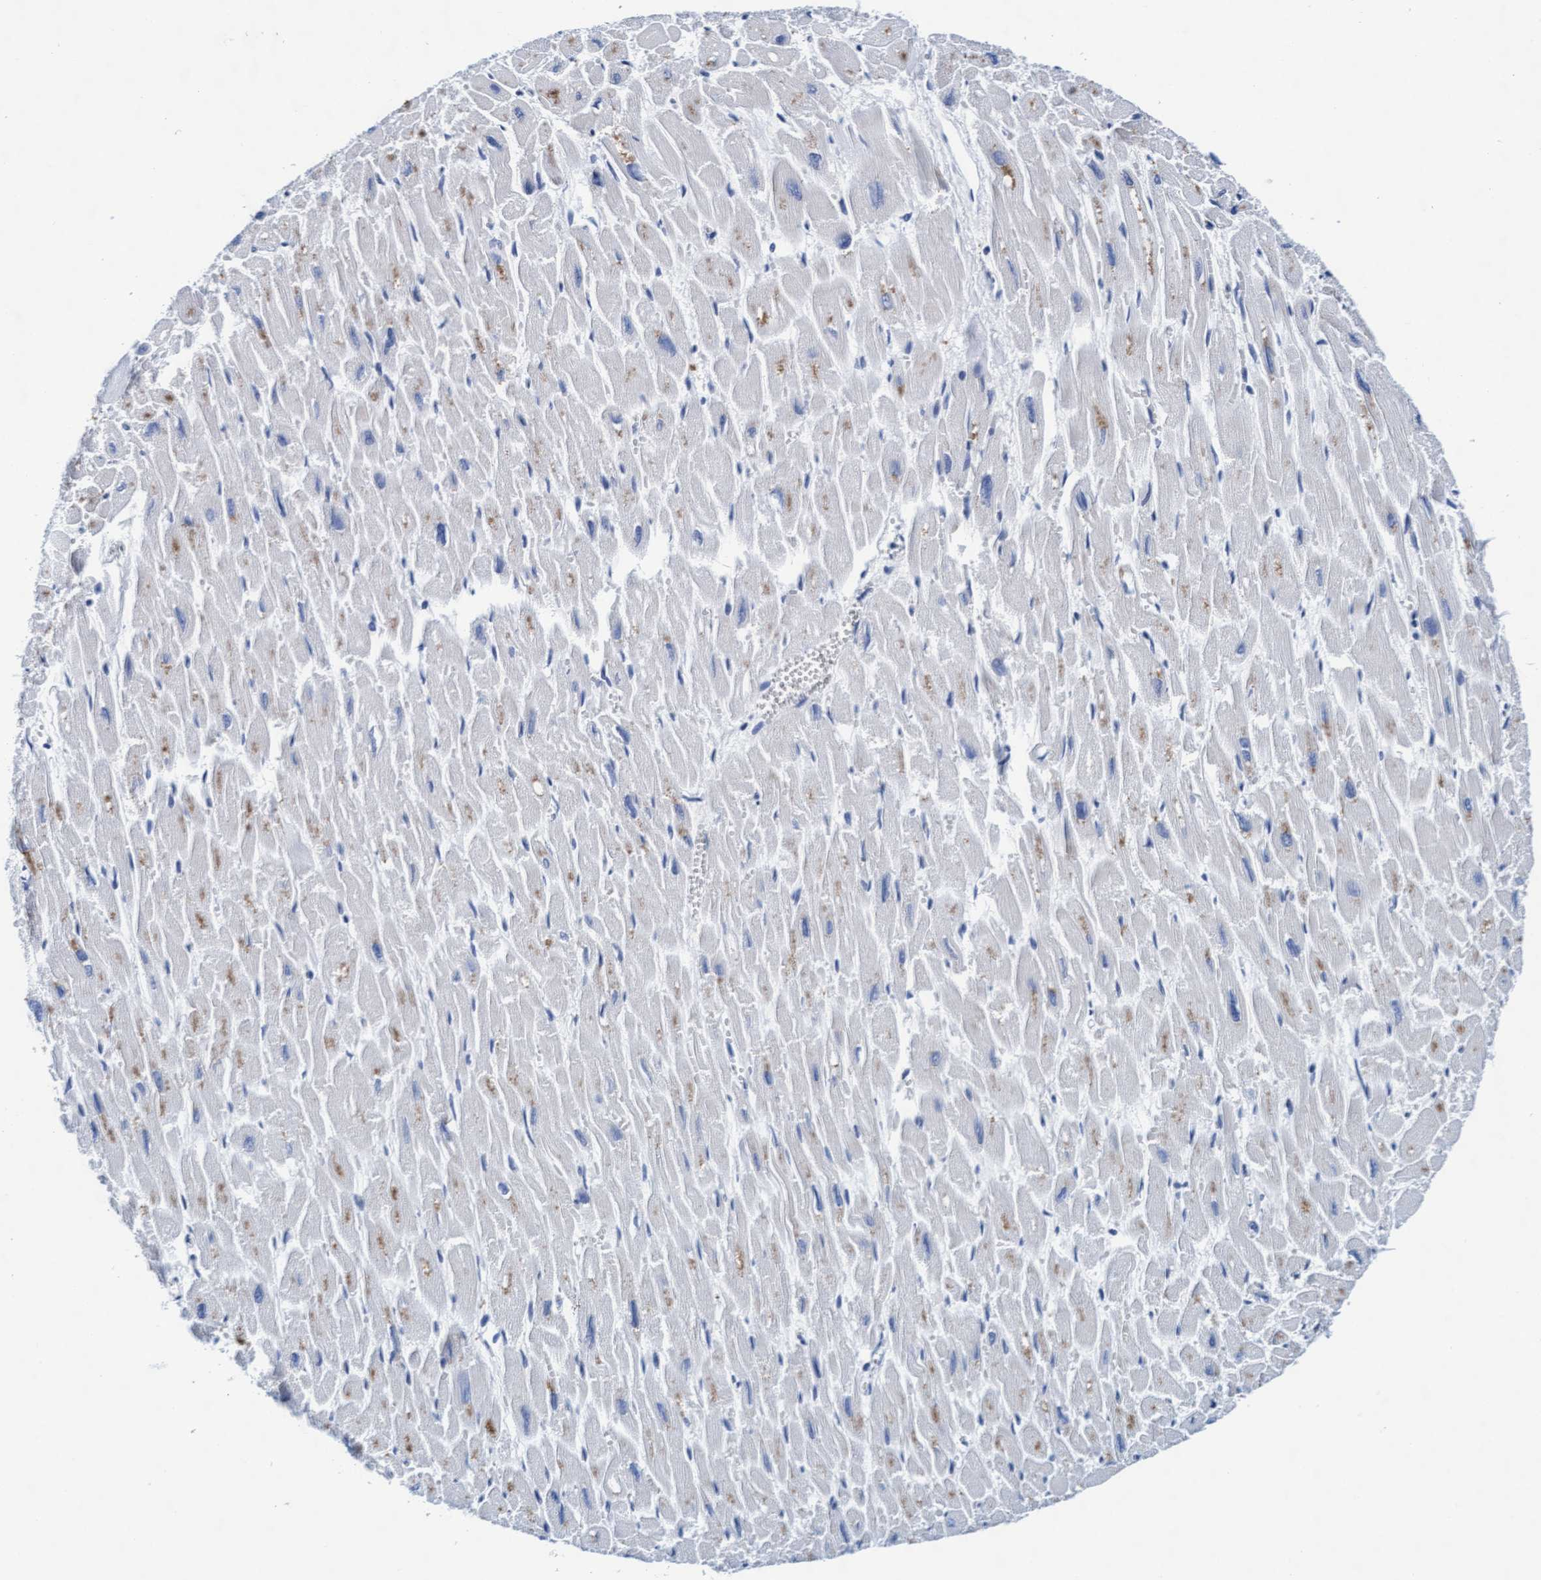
{"staining": {"intensity": "moderate", "quantity": "25%-75%", "location": "cytoplasmic/membranous"}, "tissue": "heart muscle", "cell_type": "Cardiomyocytes", "image_type": "normal", "snomed": [{"axis": "morphology", "description": "Normal tissue, NOS"}, {"axis": "topography", "description": "Heart"}], "caption": "Immunohistochemical staining of benign human heart muscle demonstrates moderate cytoplasmic/membranous protein expression in approximately 25%-75% of cardiomyocytes.", "gene": "ARSG", "patient": {"sex": "male", "age": 54}}